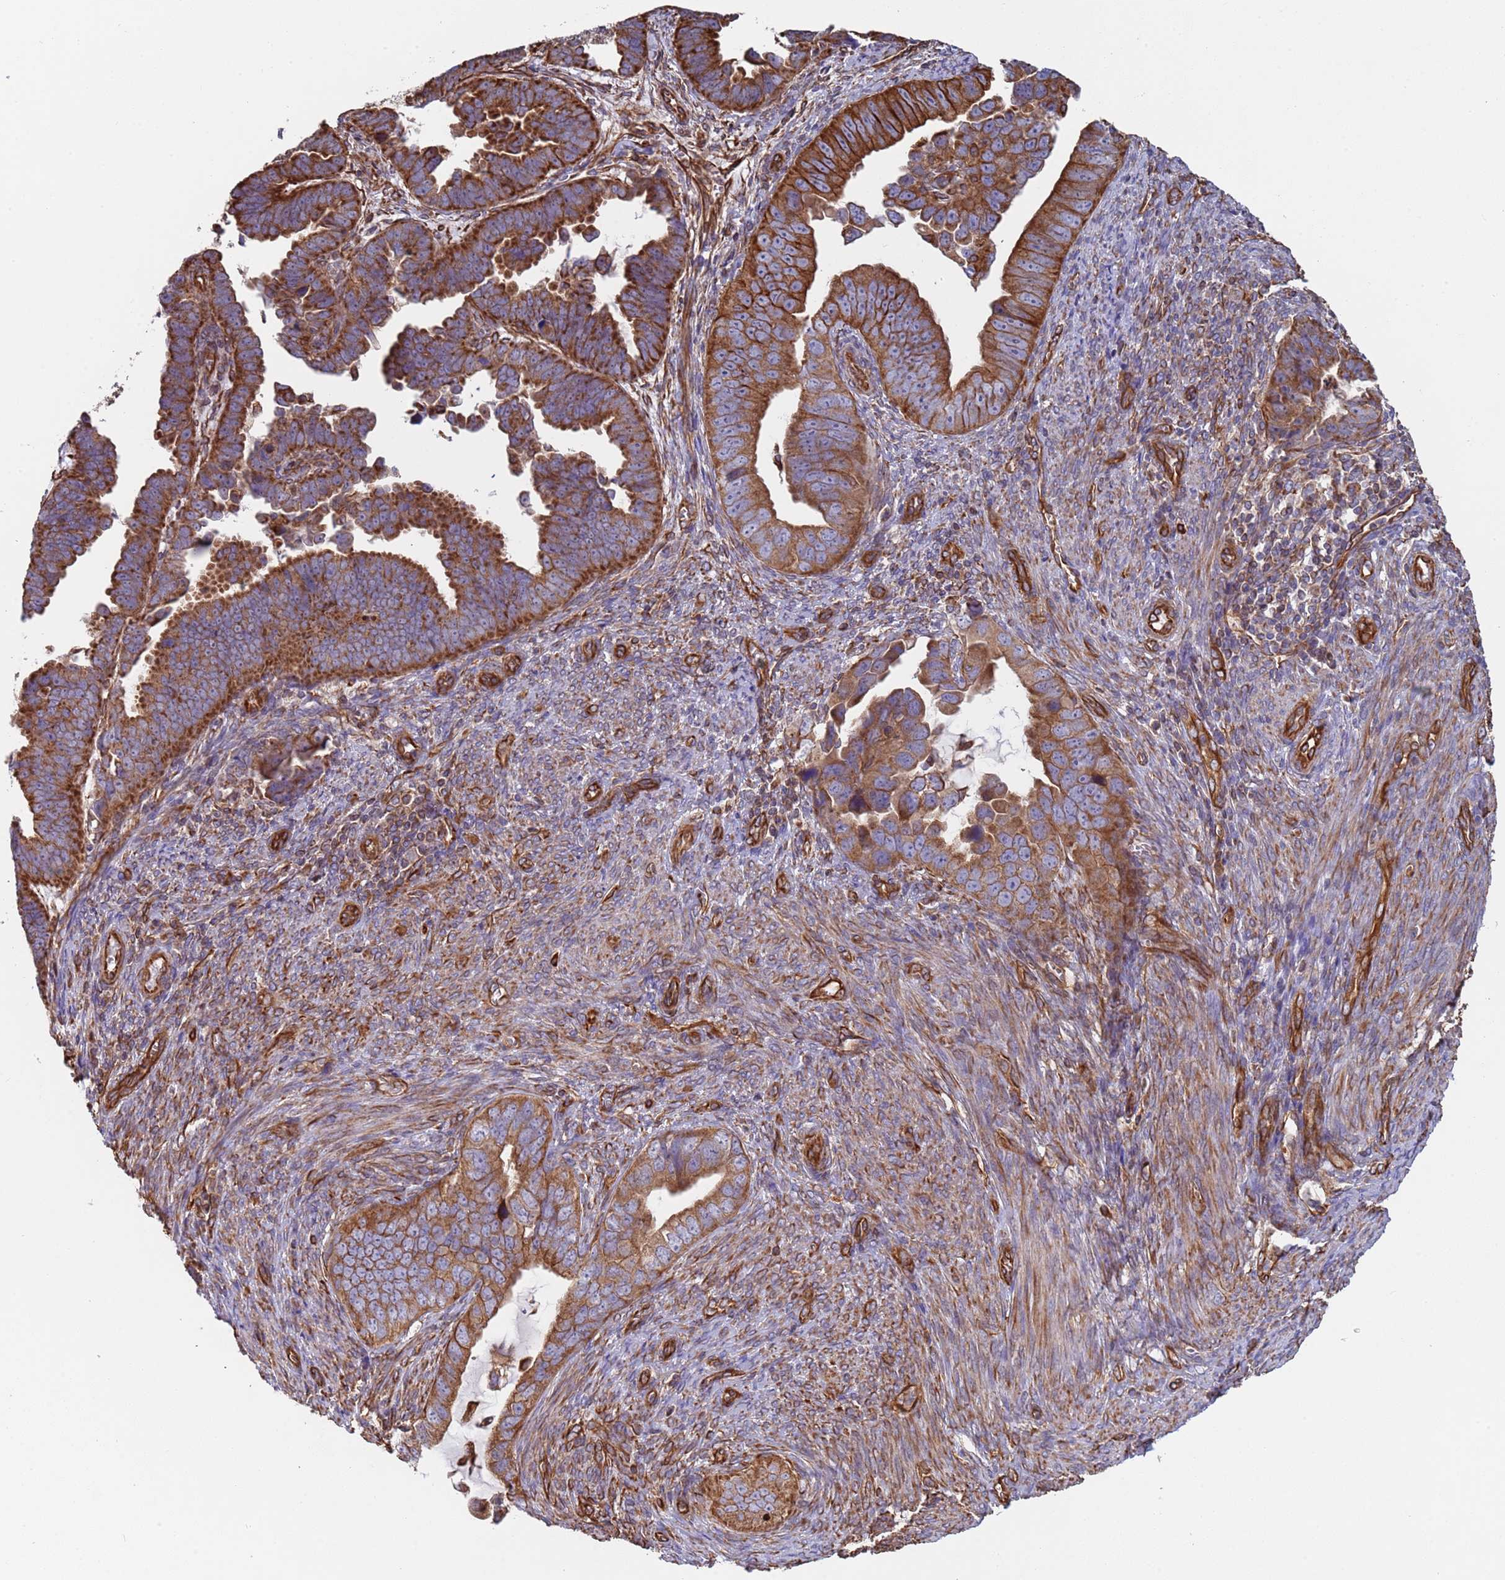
{"staining": {"intensity": "strong", "quantity": ">75%", "location": "cytoplasmic/membranous"}, "tissue": "endometrial cancer", "cell_type": "Tumor cells", "image_type": "cancer", "snomed": [{"axis": "morphology", "description": "Adenocarcinoma, NOS"}, {"axis": "topography", "description": "Endometrium"}], "caption": "DAB immunohistochemical staining of endometrial adenocarcinoma displays strong cytoplasmic/membranous protein positivity in approximately >75% of tumor cells.", "gene": "NUDT12", "patient": {"sex": "female", "age": 75}}